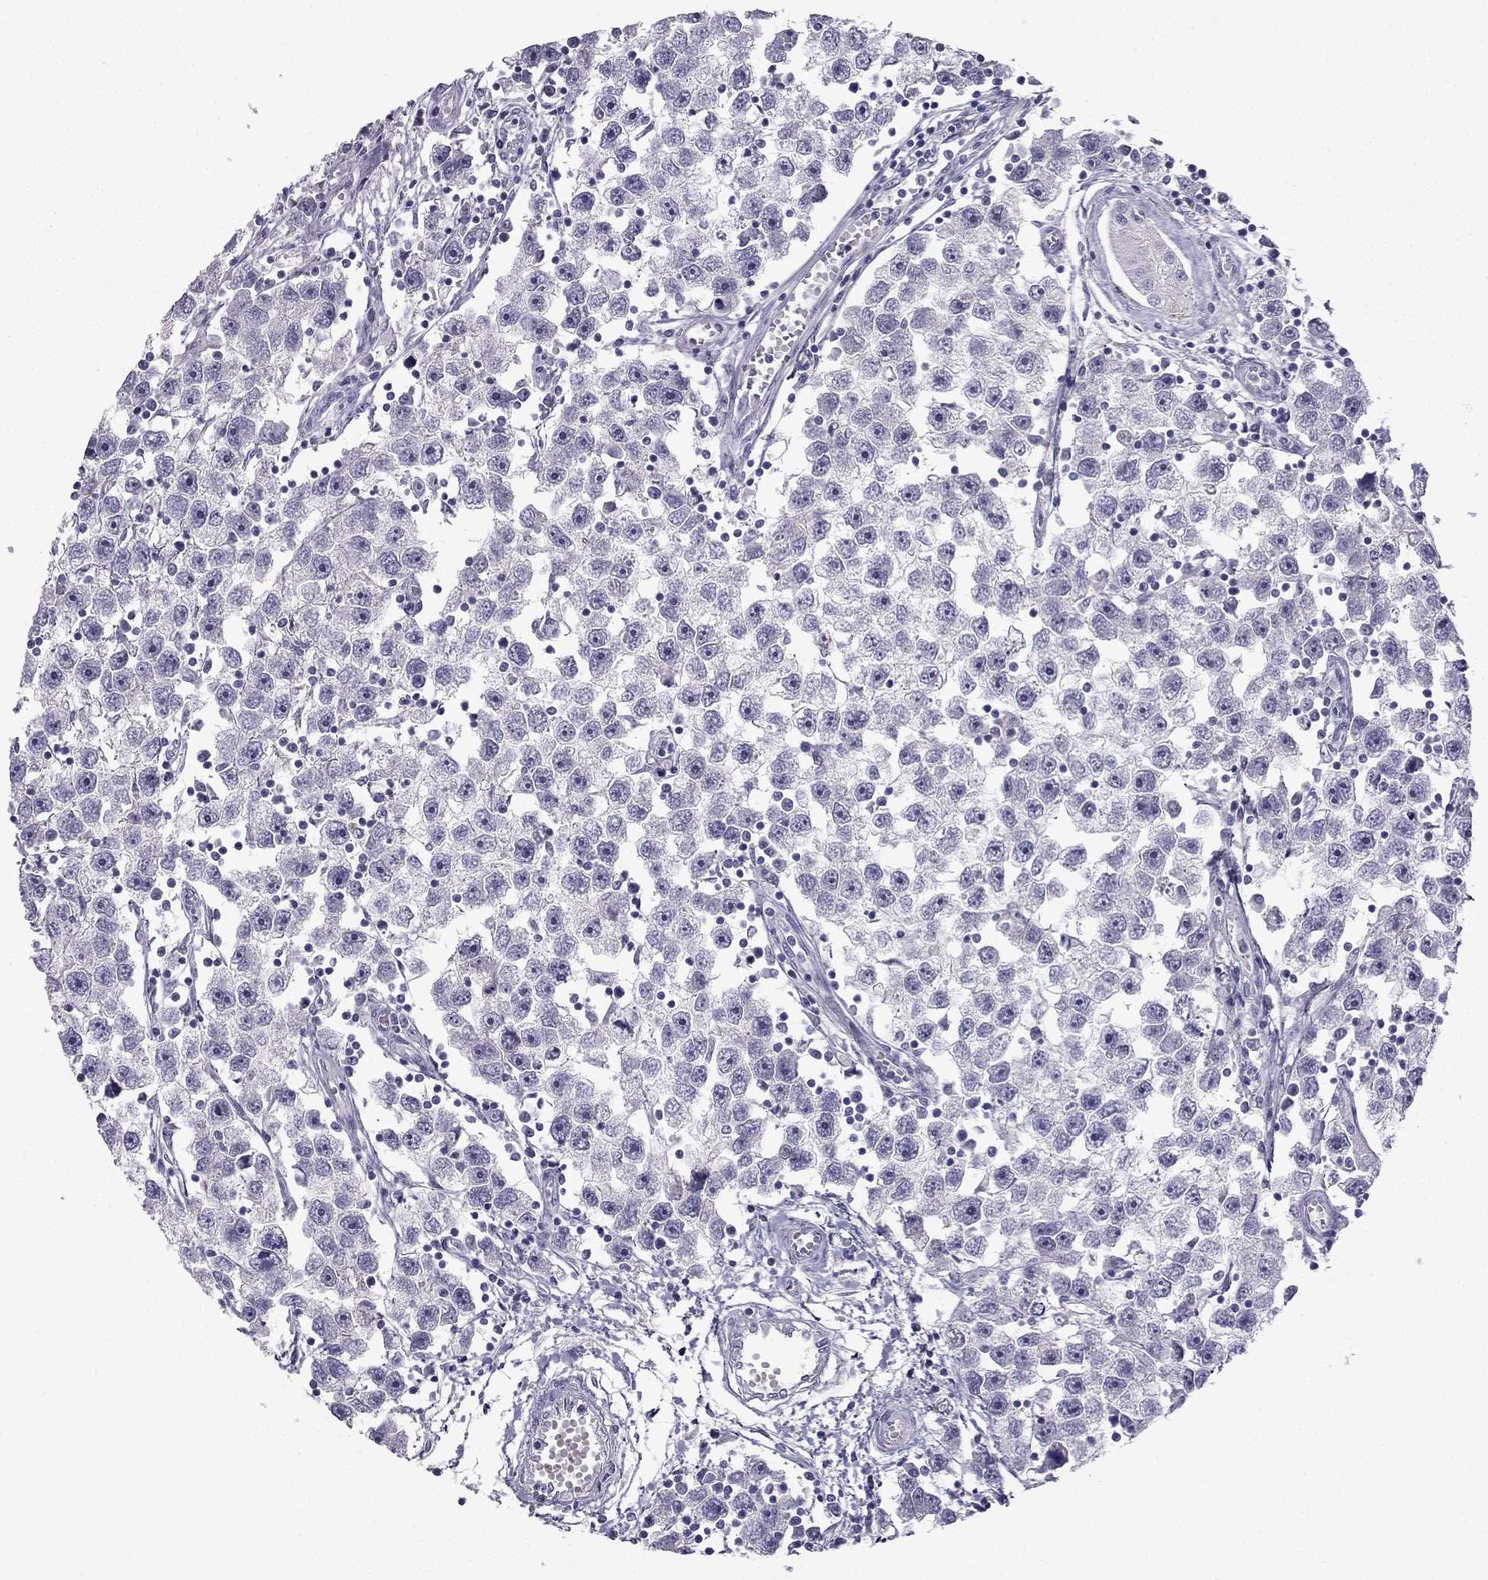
{"staining": {"intensity": "negative", "quantity": "none", "location": "none"}, "tissue": "testis cancer", "cell_type": "Tumor cells", "image_type": "cancer", "snomed": [{"axis": "morphology", "description": "Seminoma, NOS"}, {"axis": "topography", "description": "Testis"}], "caption": "Testis cancer stained for a protein using immunohistochemistry shows no positivity tumor cells.", "gene": "LMTK3", "patient": {"sex": "male", "age": 30}}